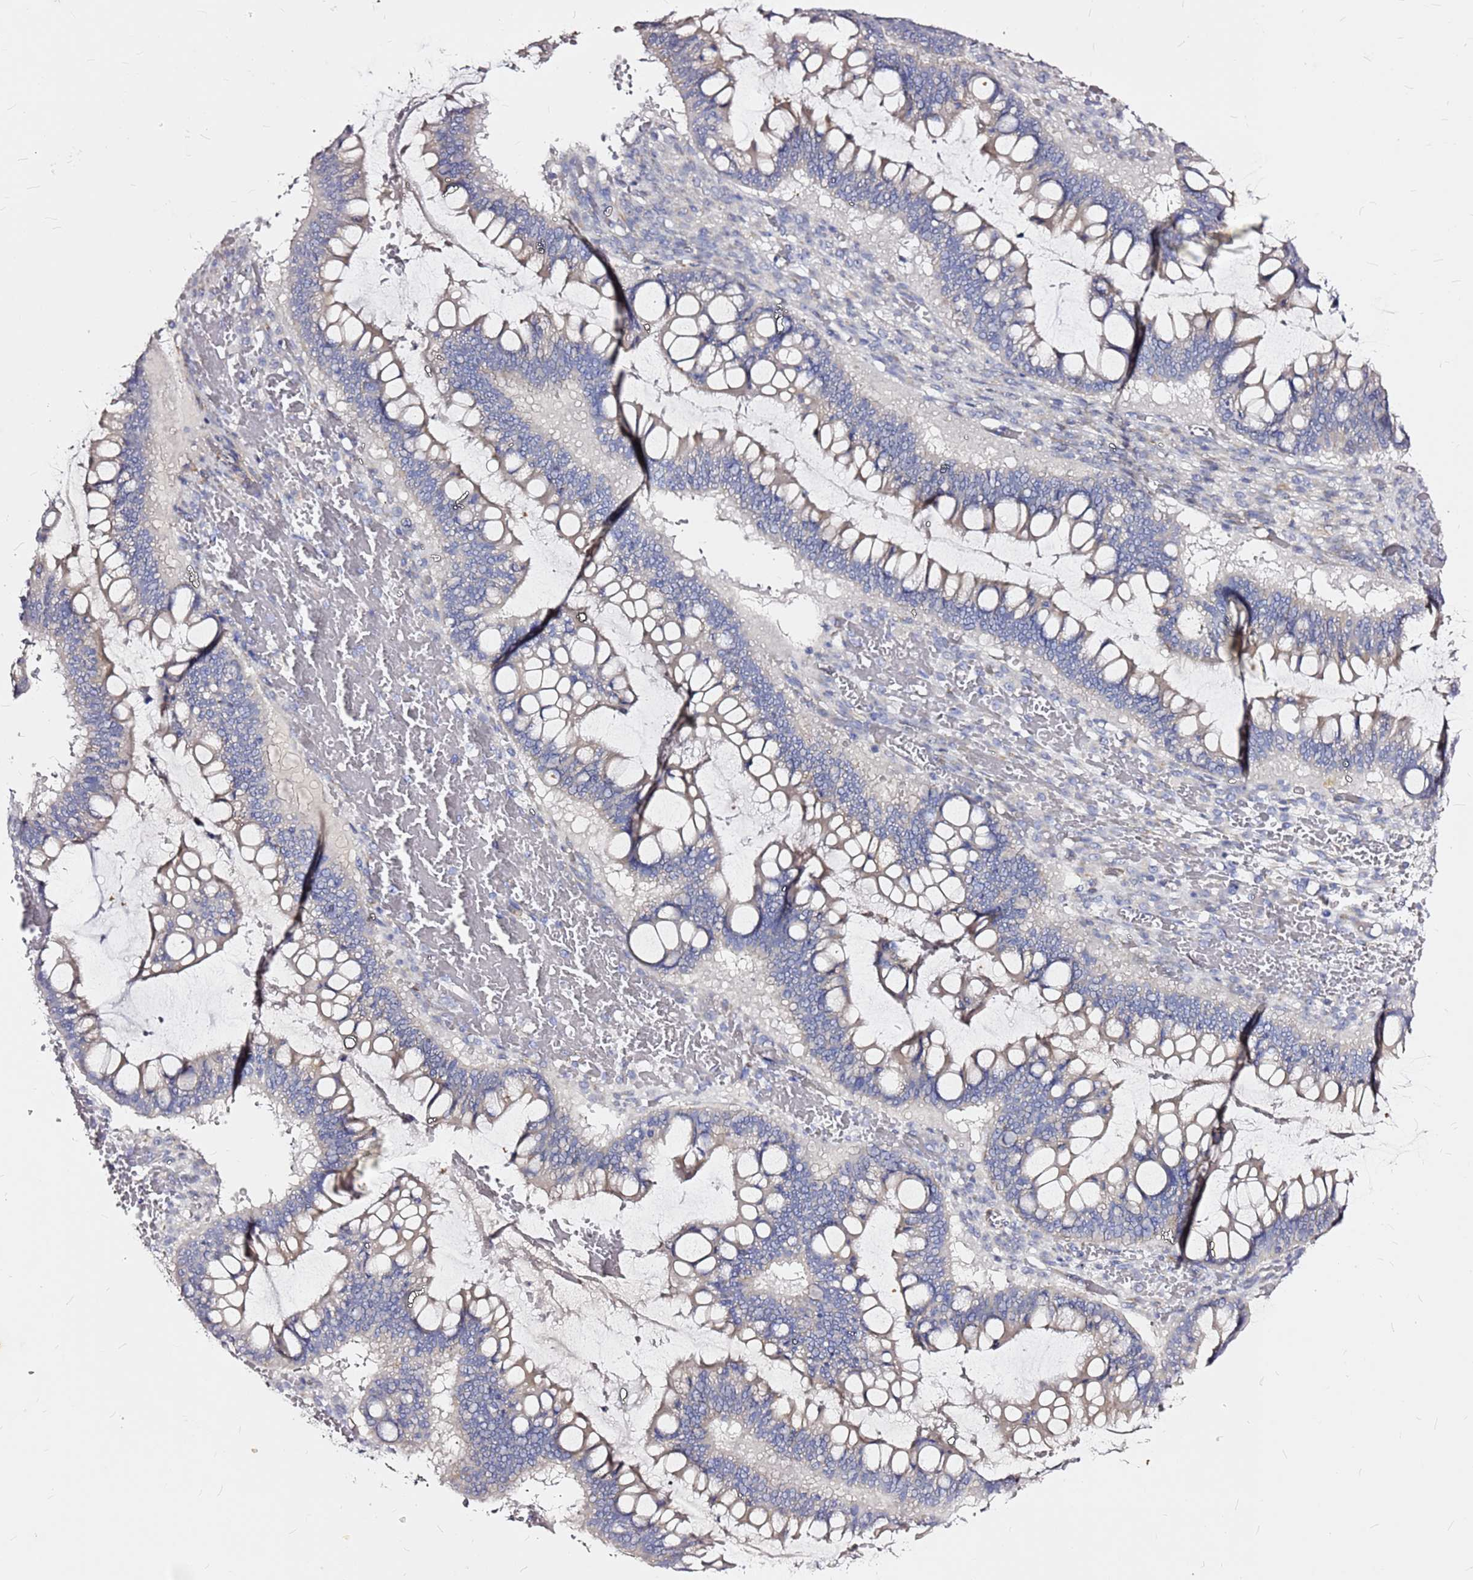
{"staining": {"intensity": "weak", "quantity": "<25%", "location": "cytoplasmic/membranous"}, "tissue": "ovarian cancer", "cell_type": "Tumor cells", "image_type": "cancer", "snomed": [{"axis": "morphology", "description": "Cystadenocarcinoma, mucinous, NOS"}, {"axis": "topography", "description": "Ovary"}], "caption": "IHC micrograph of neoplastic tissue: ovarian mucinous cystadenocarcinoma stained with DAB (3,3'-diaminobenzidine) displays no significant protein positivity in tumor cells.", "gene": "CASD1", "patient": {"sex": "female", "age": 73}}